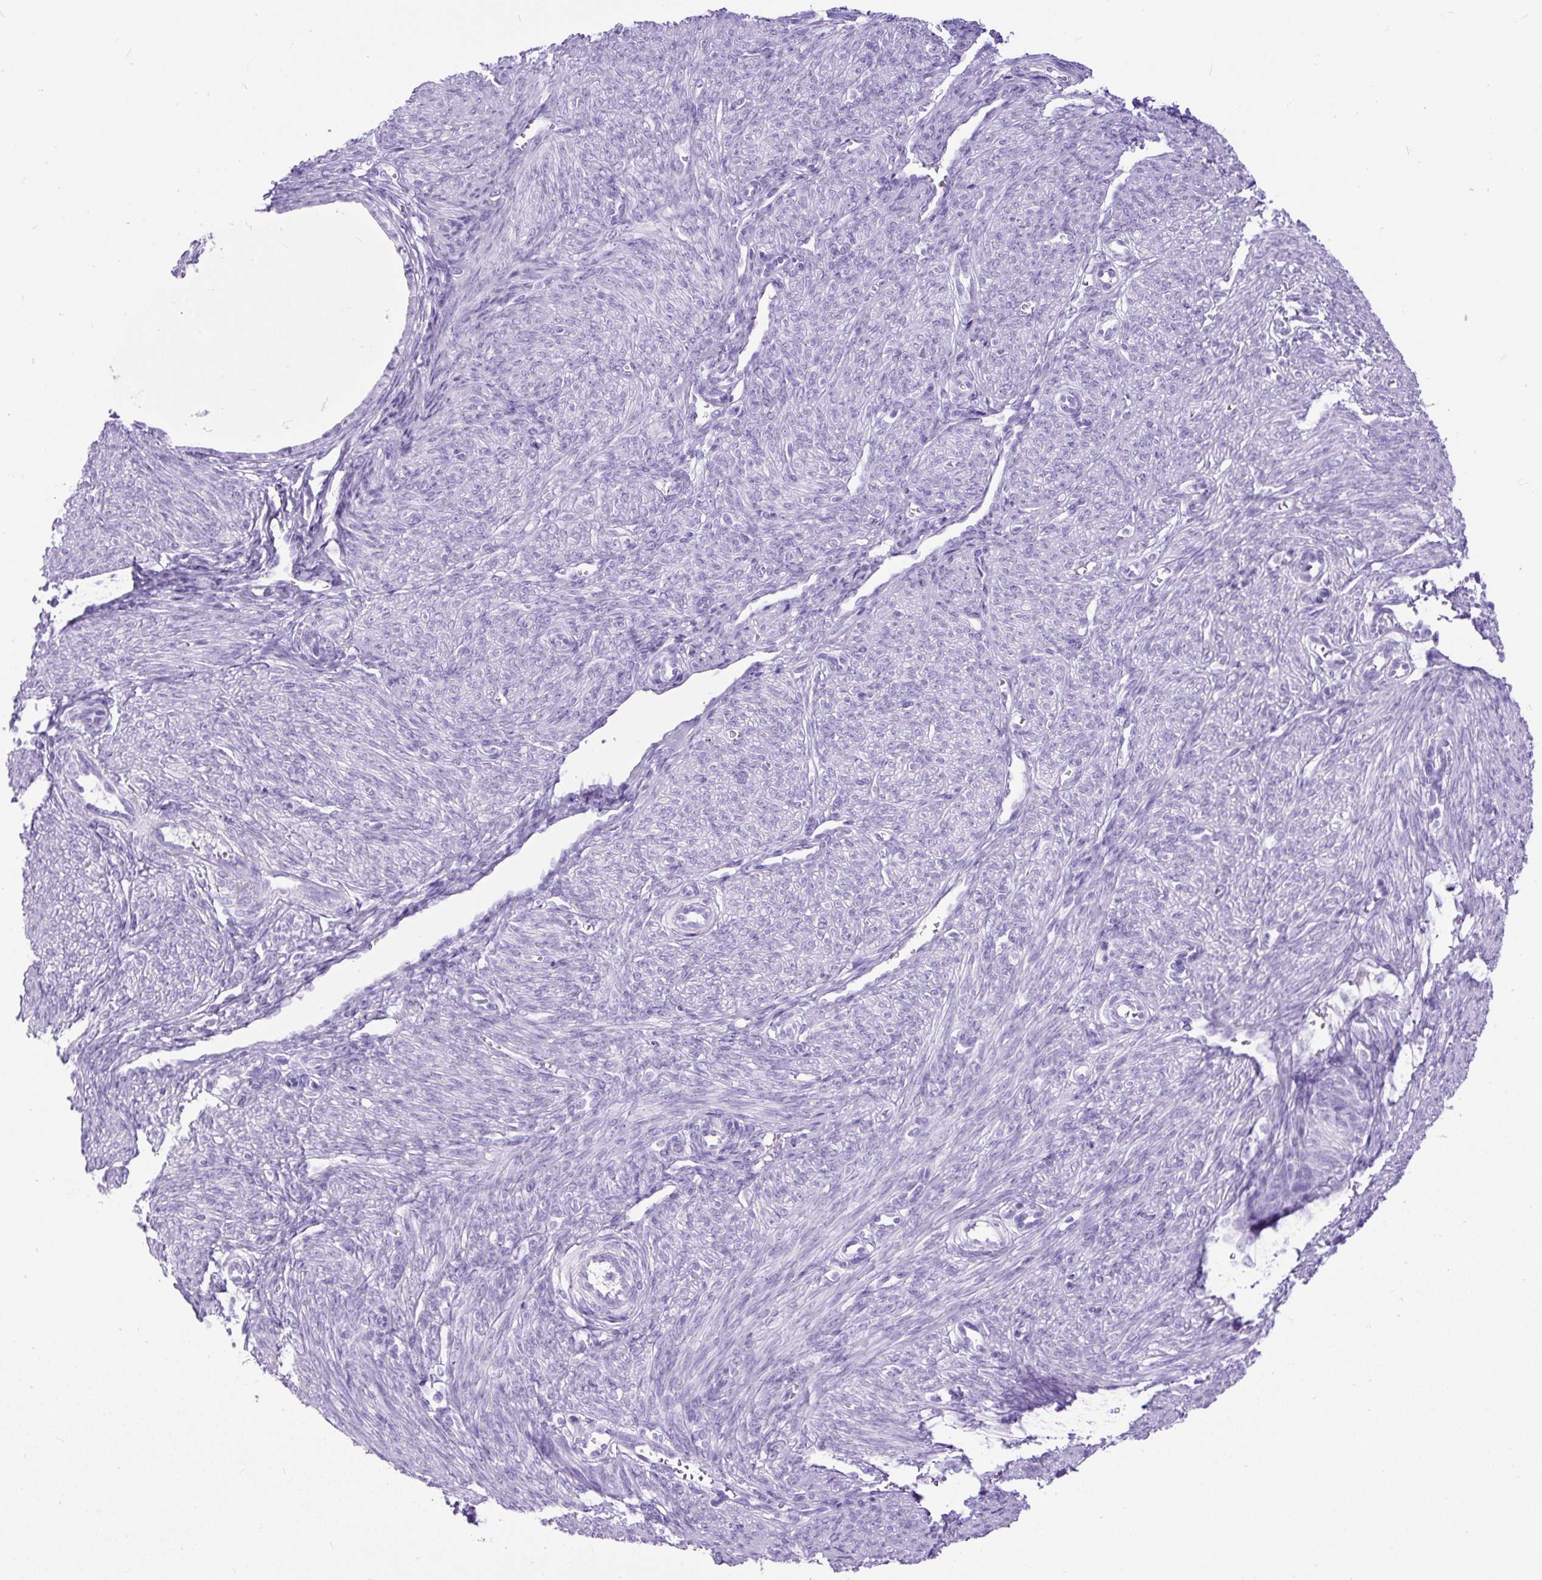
{"staining": {"intensity": "negative", "quantity": "none", "location": "none"}, "tissue": "endometrial cancer", "cell_type": "Tumor cells", "image_type": "cancer", "snomed": [{"axis": "morphology", "description": "Adenocarcinoma, NOS"}, {"axis": "topography", "description": "Endometrium"}], "caption": "Endometrial adenocarcinoma was stained to show a protein in brown. There is no significant positivity in tumor cells. (DAB (3,3'-diaminobenzidine) immunohistochemistry (IHC) with hematoxylin counter stain).", "gene": "PDIA2", "patient": {"sex": "female", "age": 87}}